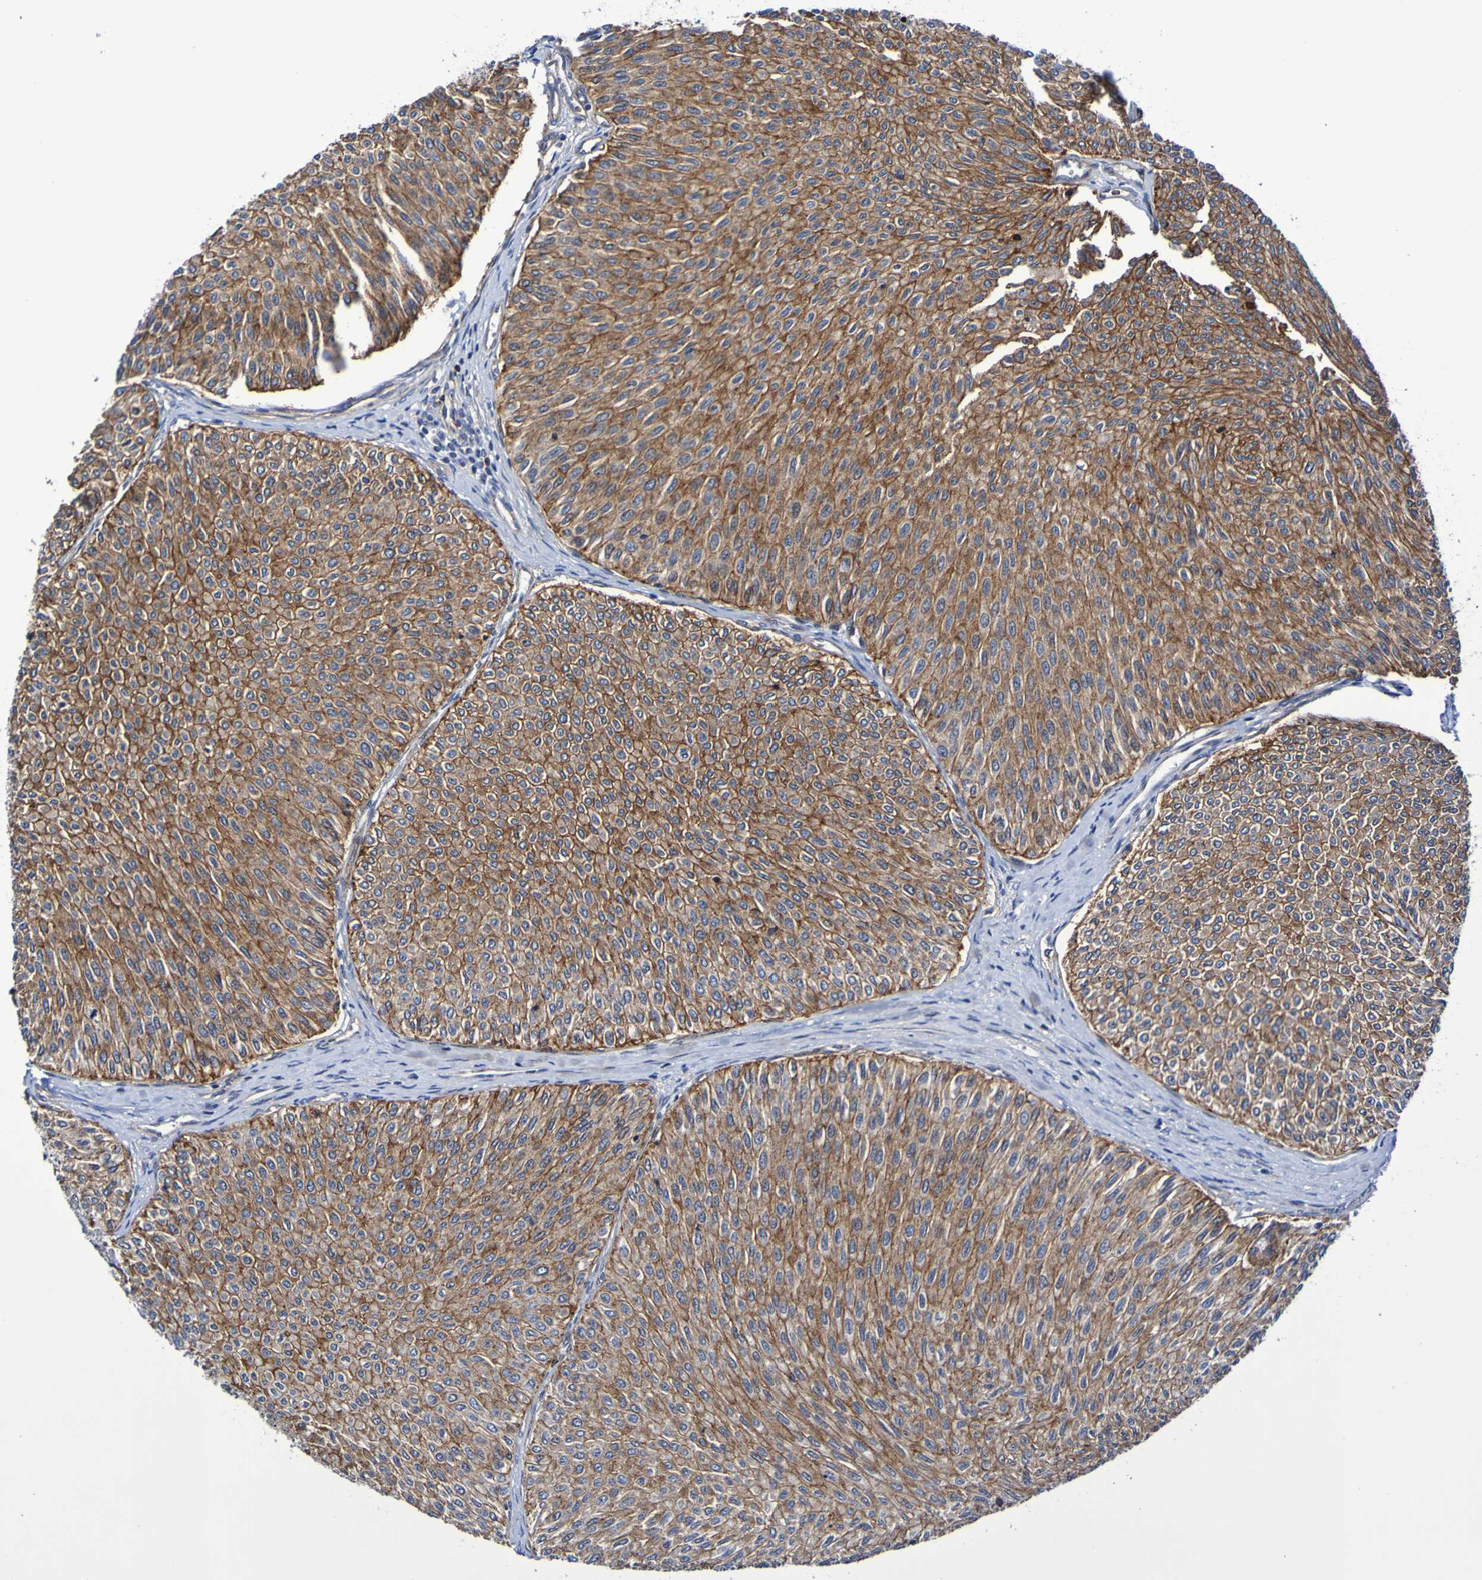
{"staining": {"intensity": "moderate", "quantity": ">75%", "location": "cytoplasmic/membranous"}, "tissue": "urothelial cancer", "cell_type": "Tumor cells", "image_type": "cancer", "snomed": [{"axis": "morphology", "description": "Urothelial carcinoma, Low grade"}, {"axis": "topography", "description": "Urinary bladder"}], "caption": "A micrograph of human urothelial cancer stained for a protein displays moderate cytoplasmic/membranous brown staining in tumor cells. The protein is stained brown, and the nuclei are stained in blue (DAB IHC with brightfield microscopy, high magnification).", "gene": "GJB1", "patient": {"sex": "male", "age": 78}}